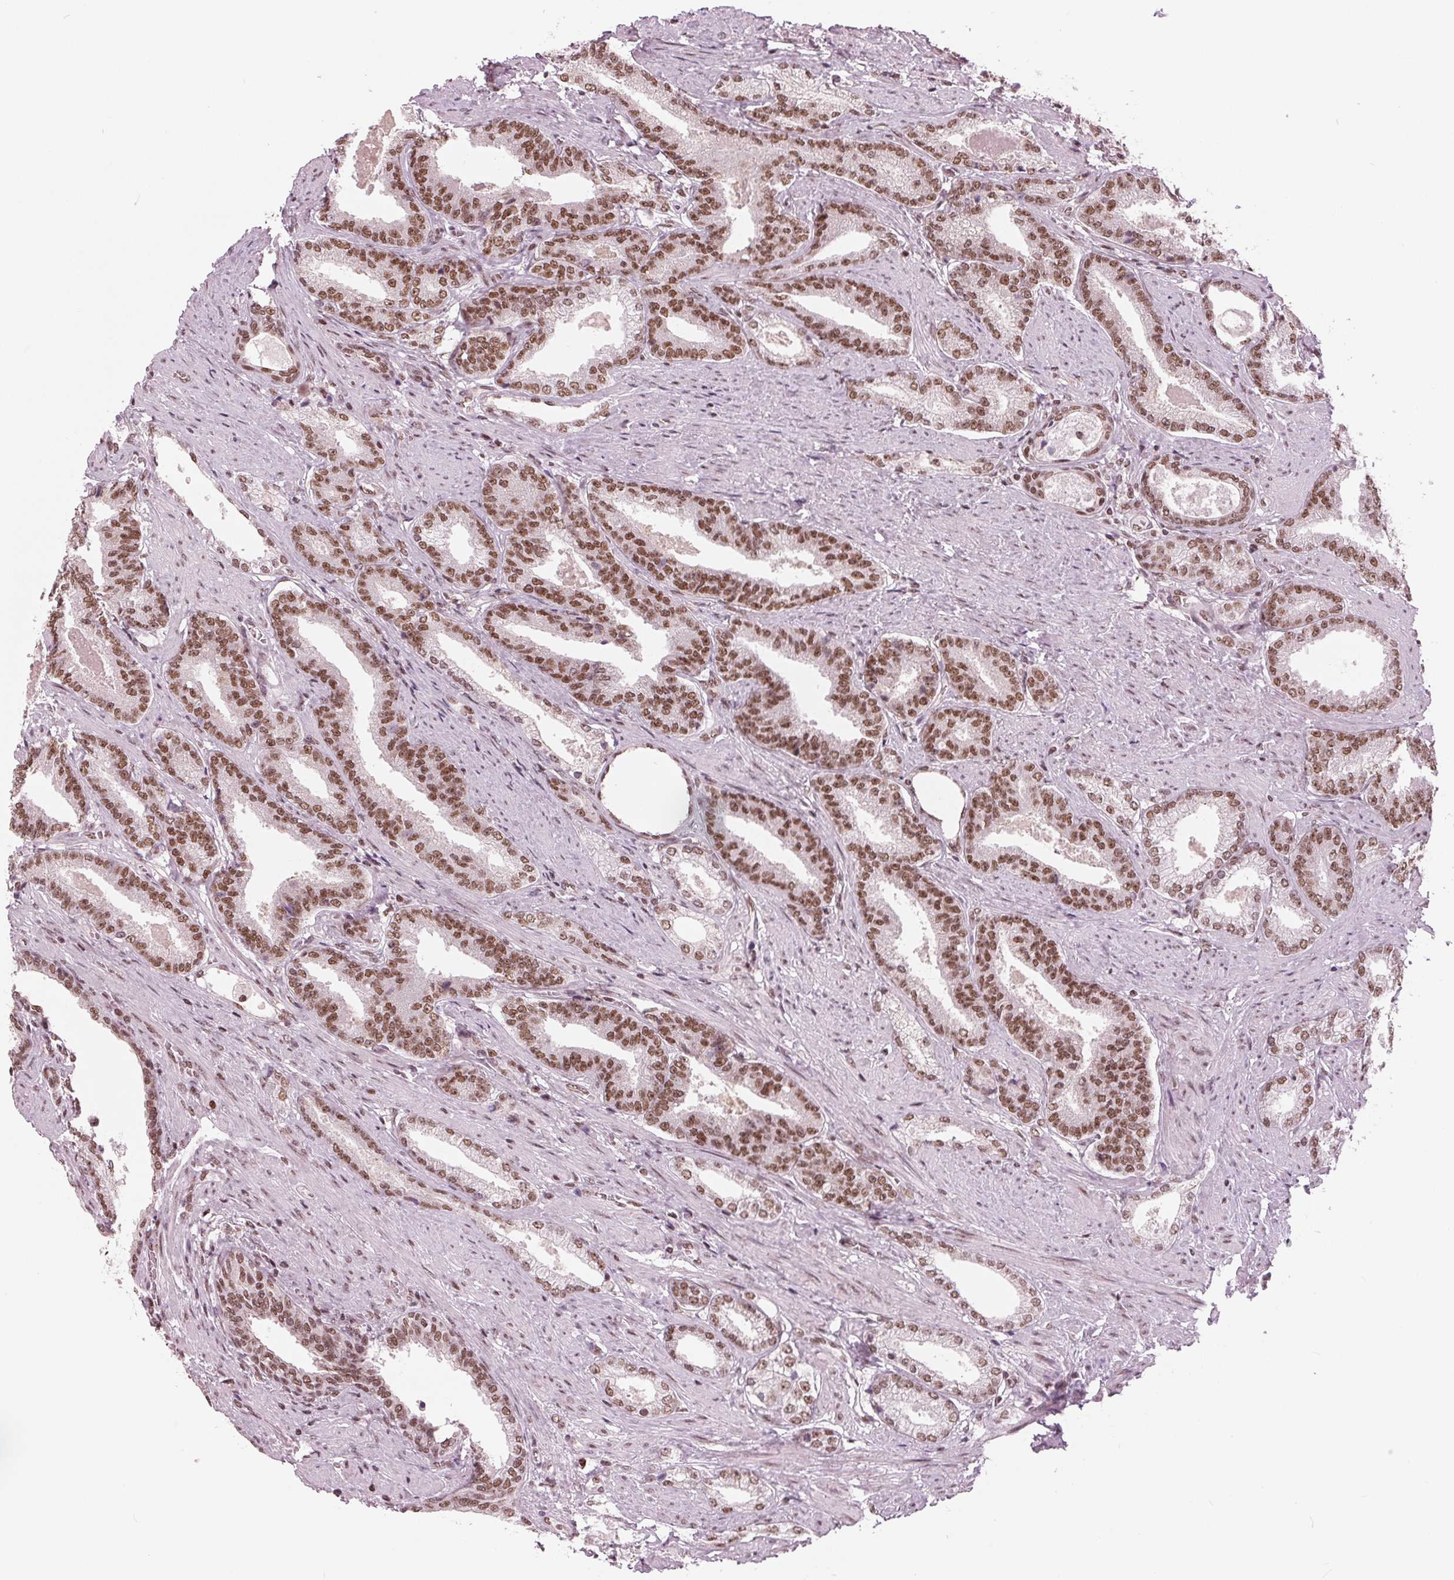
{"staining": {"intensity": "moderate", "quantity": ">75%", "location": "nuclear"}, "tissue": "prostate cancer", "cell_type": "Tumor cells", "image_type": "cancer", "snomed": [{"axis": "morphology", "description": "Adenocarcinoma, High grade"}, {"axis": "topography", "description": "Prostate and seminal vesicle, NOS"}], "caption": "Immunohistochemical staining of human prostate cancer displays medium levels of moderate nuclear protein positivity in about >75% of tumor cells.", "gene": "LSM2", "patient": {"sex": "male", "age": 61}}